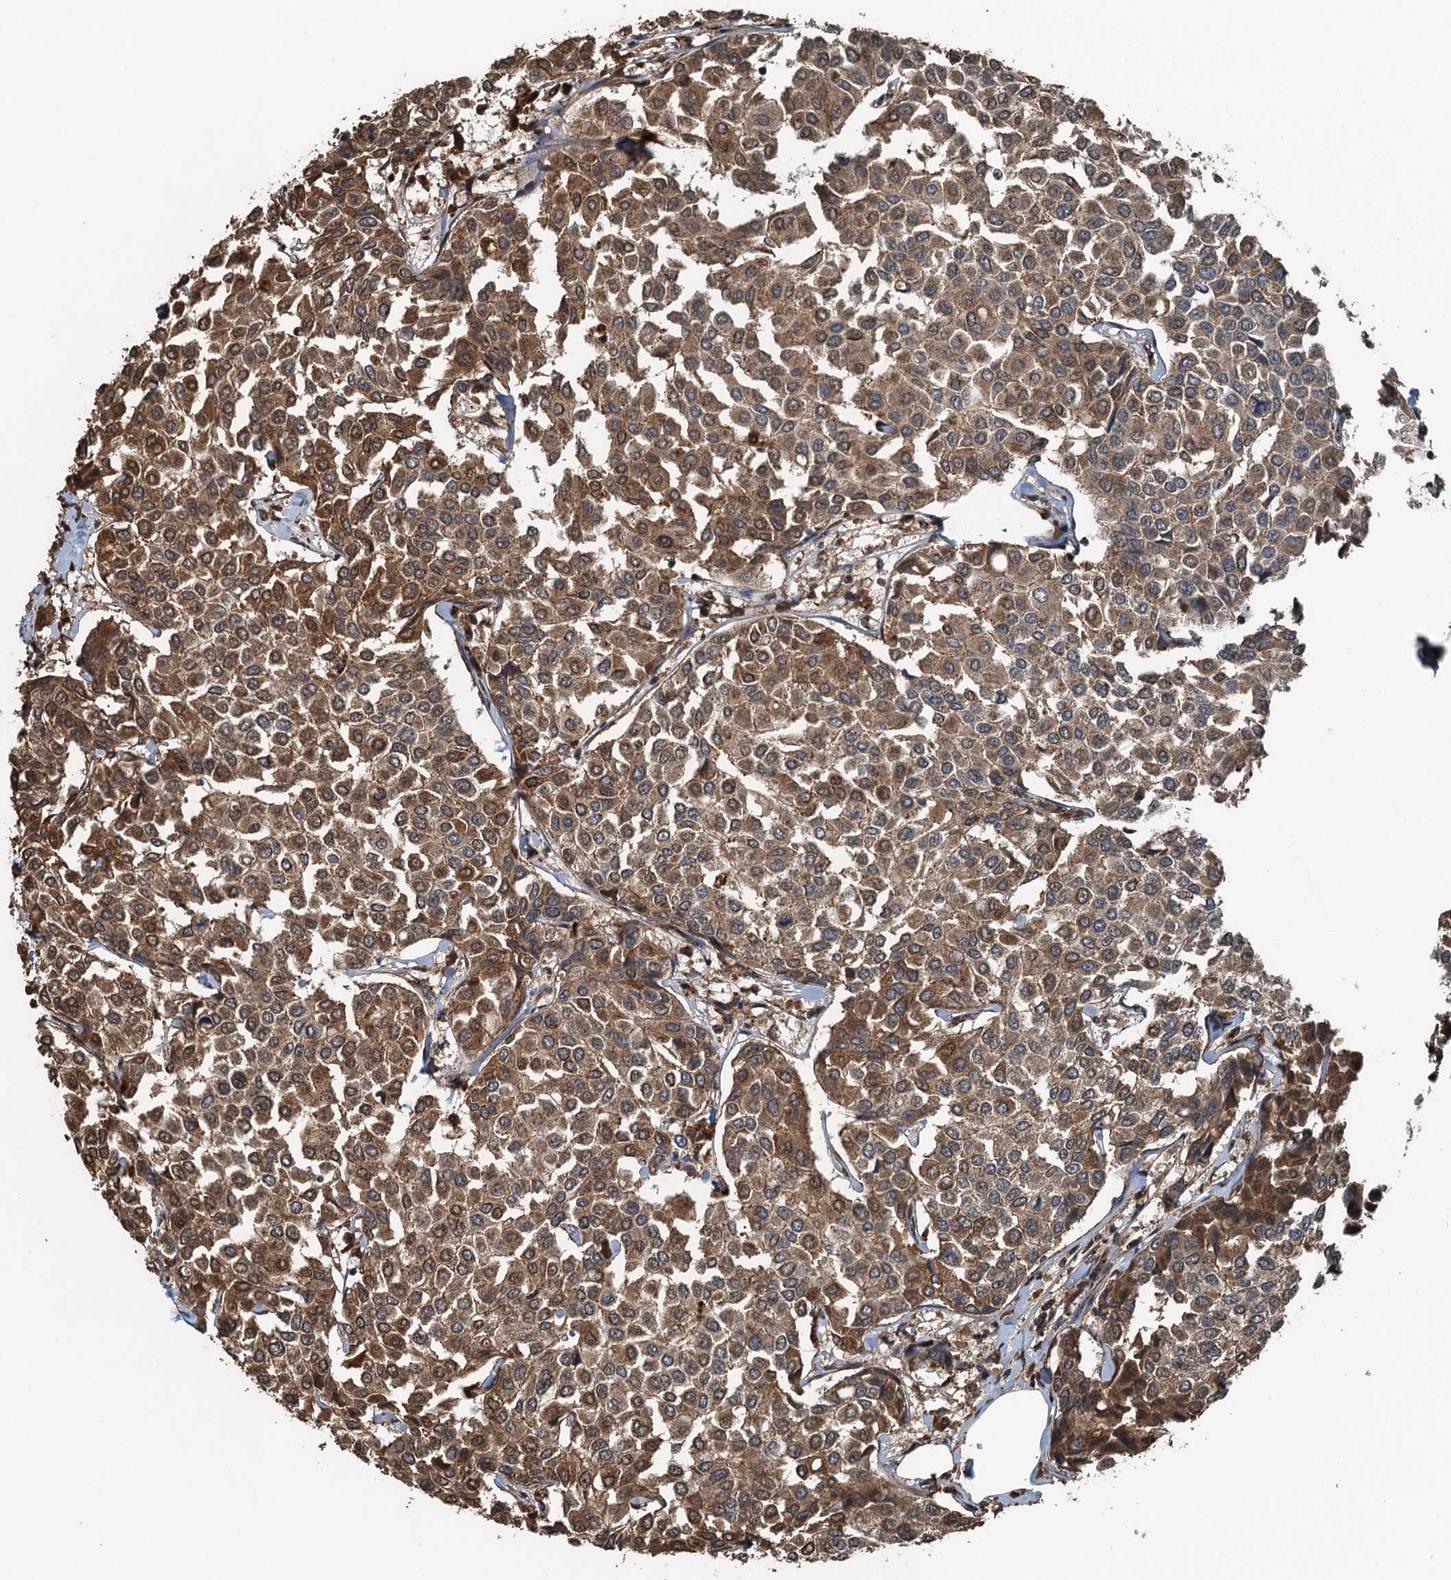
{"staining": {"intensity": "moderate", "quantity": ">75%", "location": "cytoplasmic/membranous"}, "tissue": "breast cancer", "cell_type": "Tumor cells", "image_type": "cancer", "snomed": [{"axis": "morphology", "description": "Duct carcinoma"}, {"axis": "topography", "description": "Breast"}], "caption": "An immunohistochemistry micrograph of neoplastic tissue is shown. Protein staining in brown labels moderate cytoplasmic/membranous positivity in breast infiltrating ductal carcinoma within tumor cells.", "gene": "TCTN1", "patient": {"sex": "female", "age": 55}}